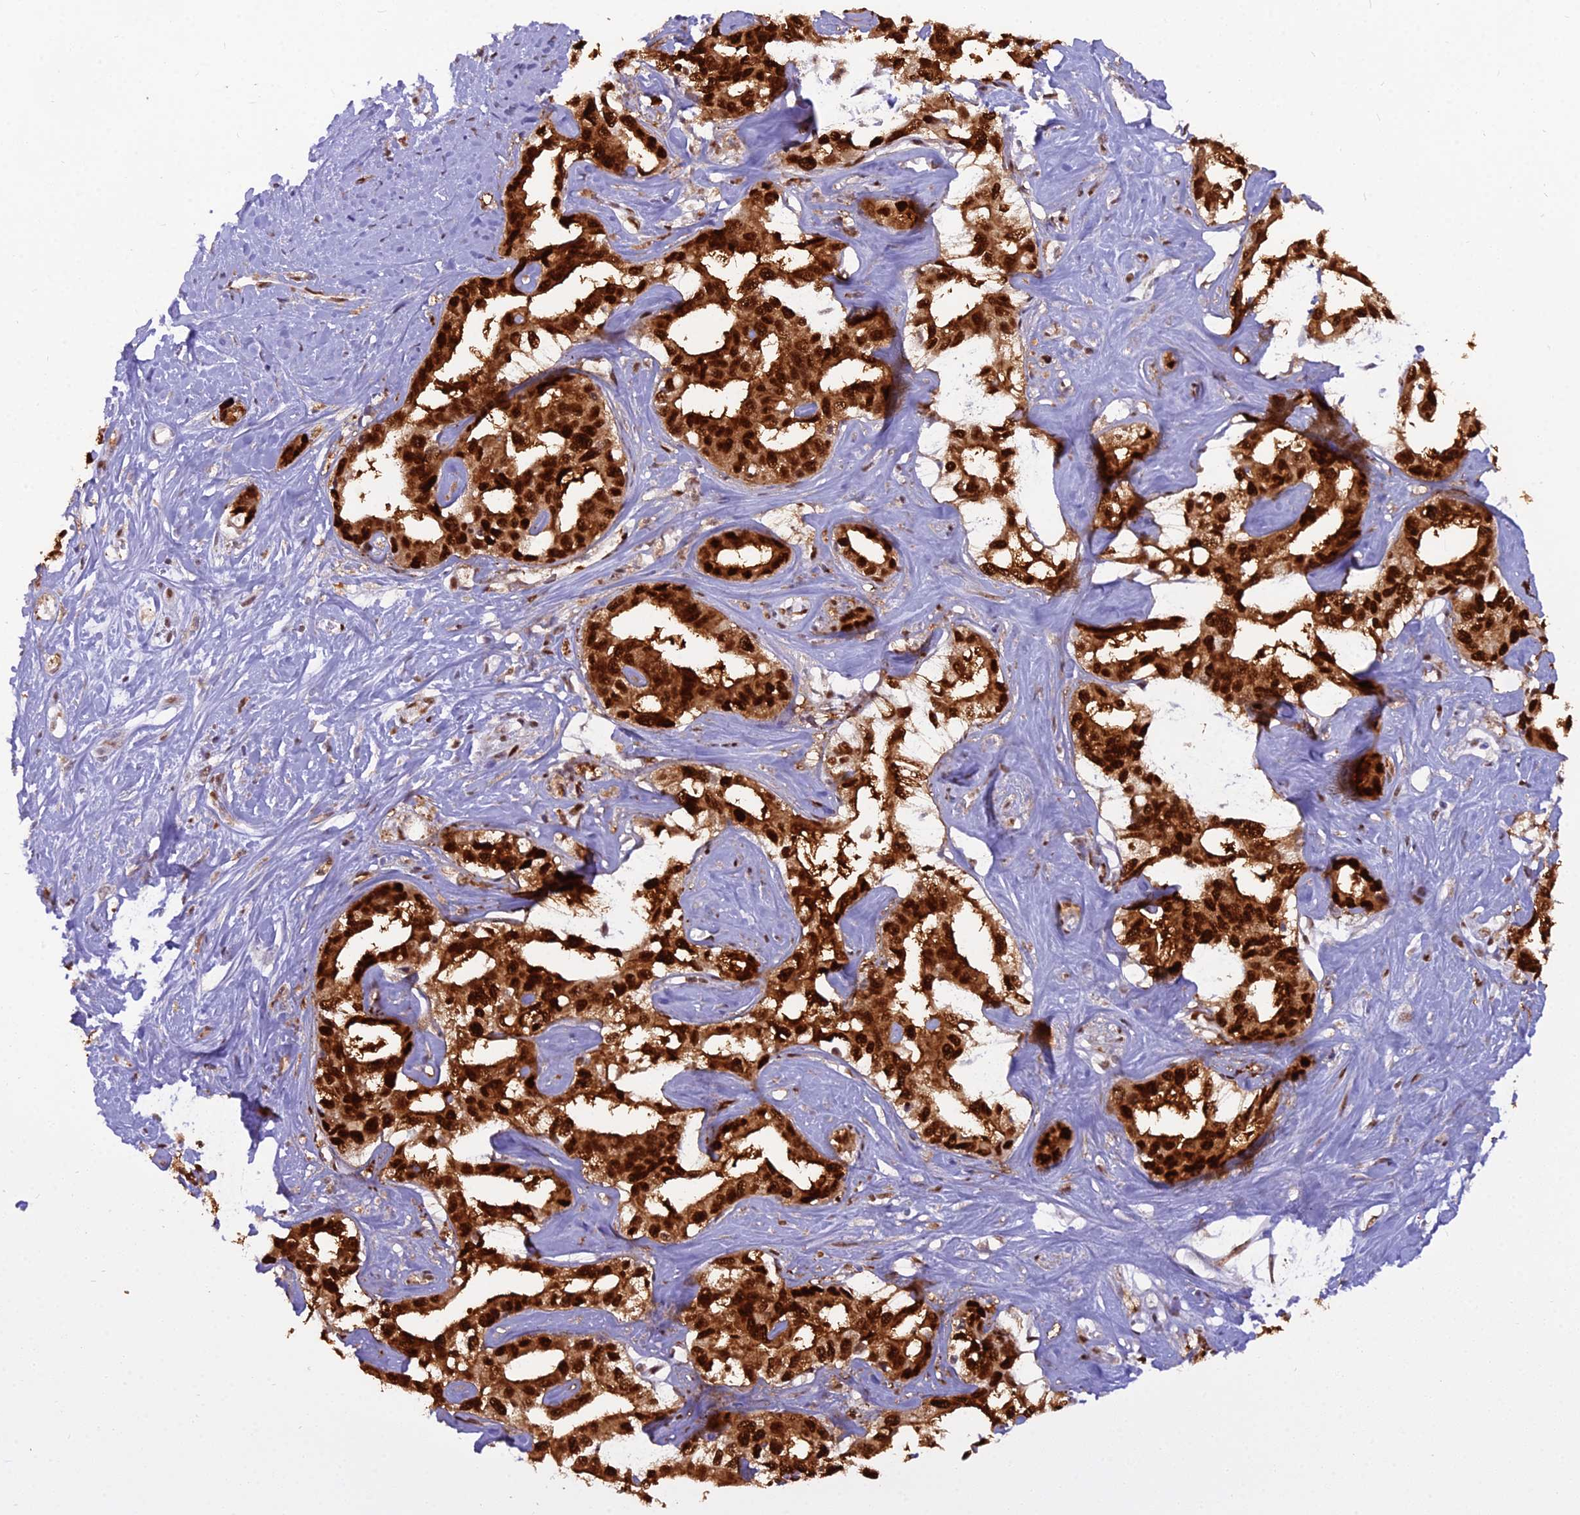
{"staining": {"intensity": "strong", "quantity": ">75%", "location": "cytoplasmic/membranous,nuclear"}, "tissue": "liver cancer", "cell_type": "Tumor cells", "image_type": "cancer", "snomed": [{"axis": "morphology", "description": "Cholangiocarcinoma"}, {"axis": "topography", "description": "Liver"}], "caption": "A photomicrograph of human liver cancer (cholangiocarcinoma) stained for a protein displays strong cytoplasmic/membranous and nuclear brown staining in tumor cells.", "gene": "NPEPL1", "patient": {"sex": "male", "age": 59}}